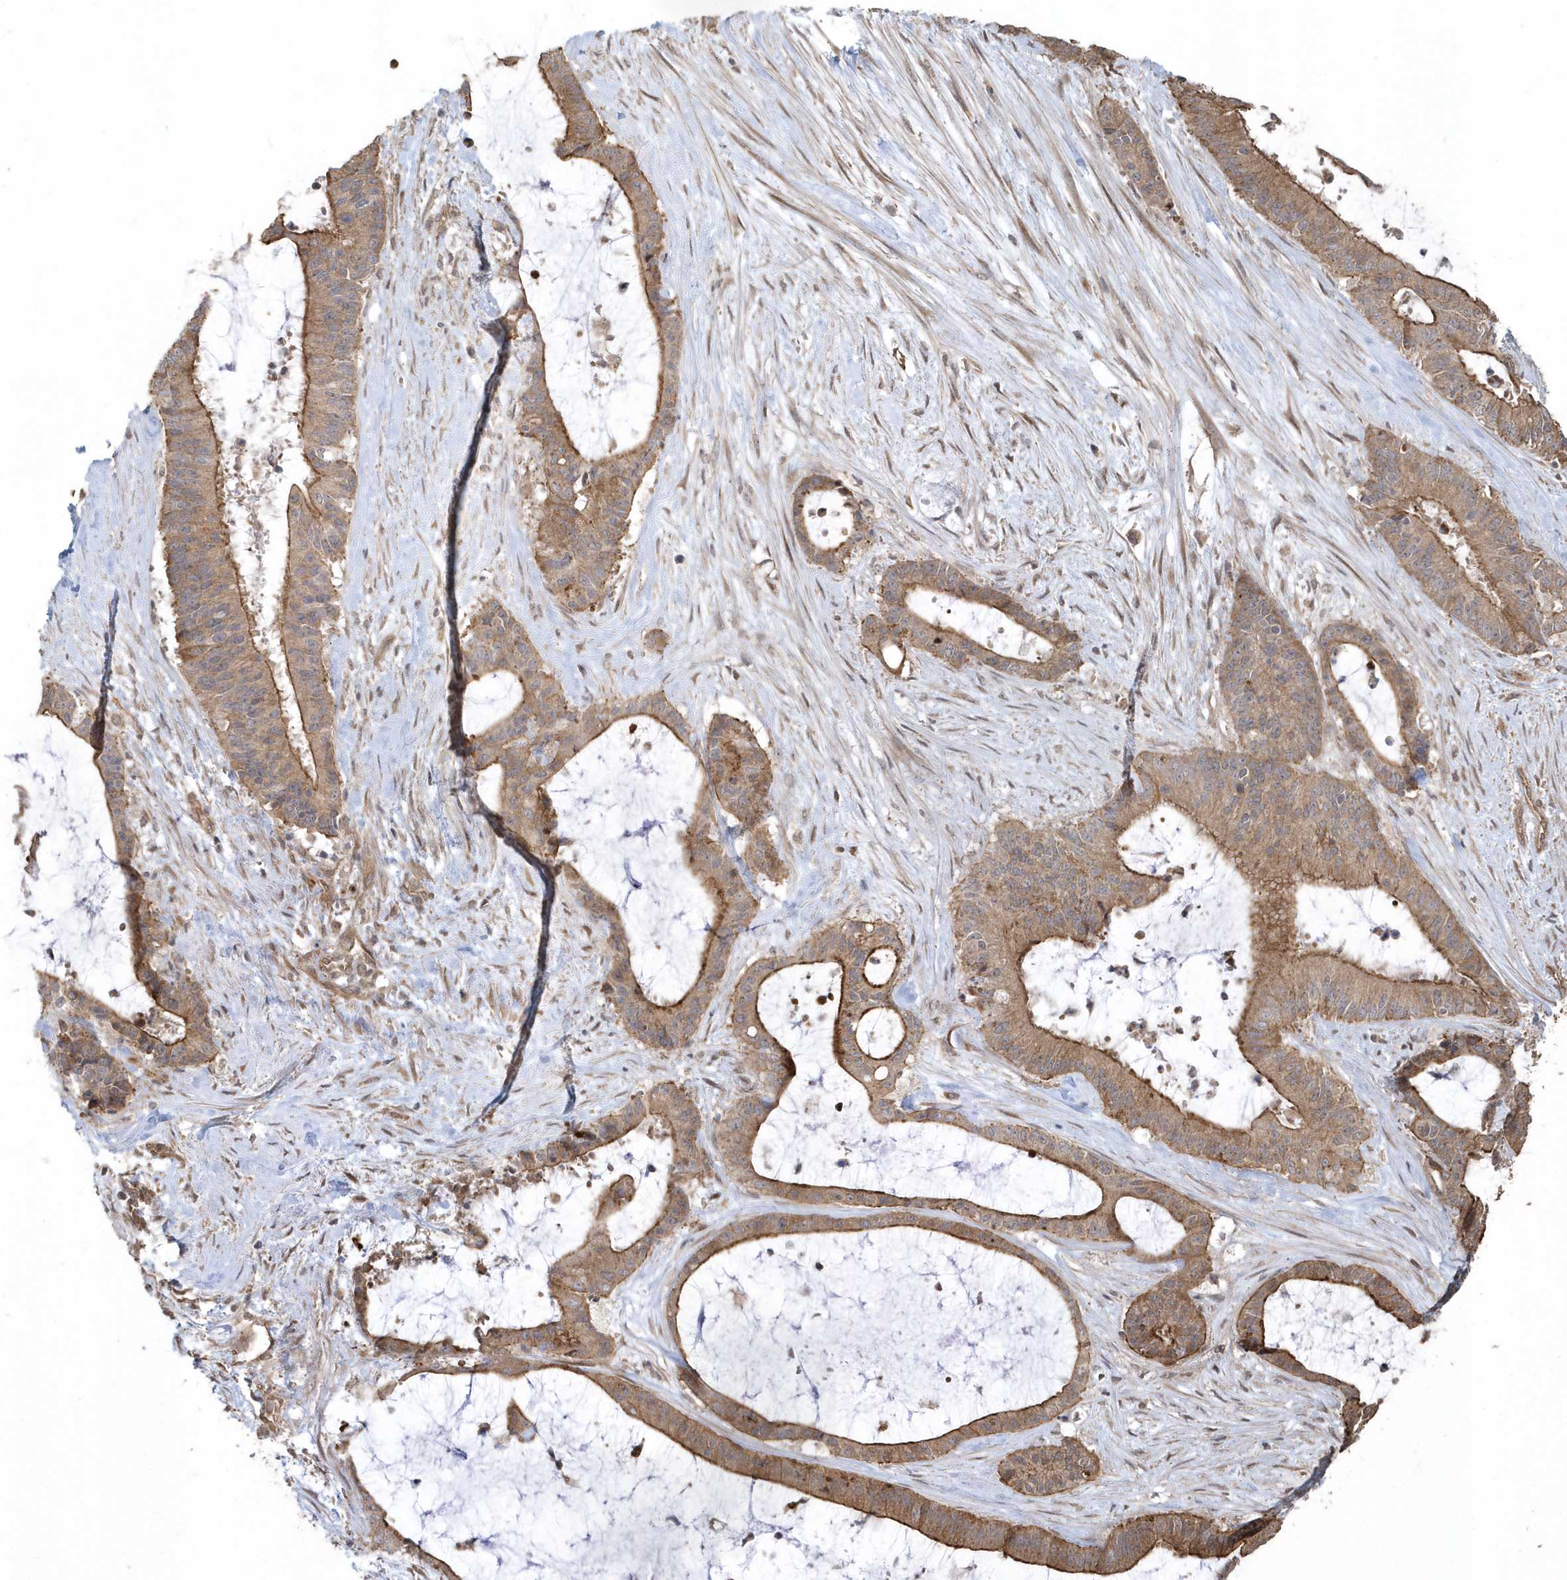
{"staining": {"intensity": "moderate", "quantity": ">75%", "location": "cytoplasmic/membranous"}, "tissue": "liver cancer", "cell_type": "Tumor cells", "image_type": "cancer", "snomed": [{"axis": "morphology", "description": "Normal tissue, NOS"}, {"axis": "morphology", "description": "Cholangiocarcinoma"}, {"axis": "topography", "description": "Liver"}, {"axis": "topography", "description": "Peripheral nerve tissue"}], "caption": "Liver cancer (cholangiocarcinoma) stained with a protein marker displays moderate staining in tumor cells.", "gene": "HERPUD1", "patient": {"sex": "female", "age": 73}}